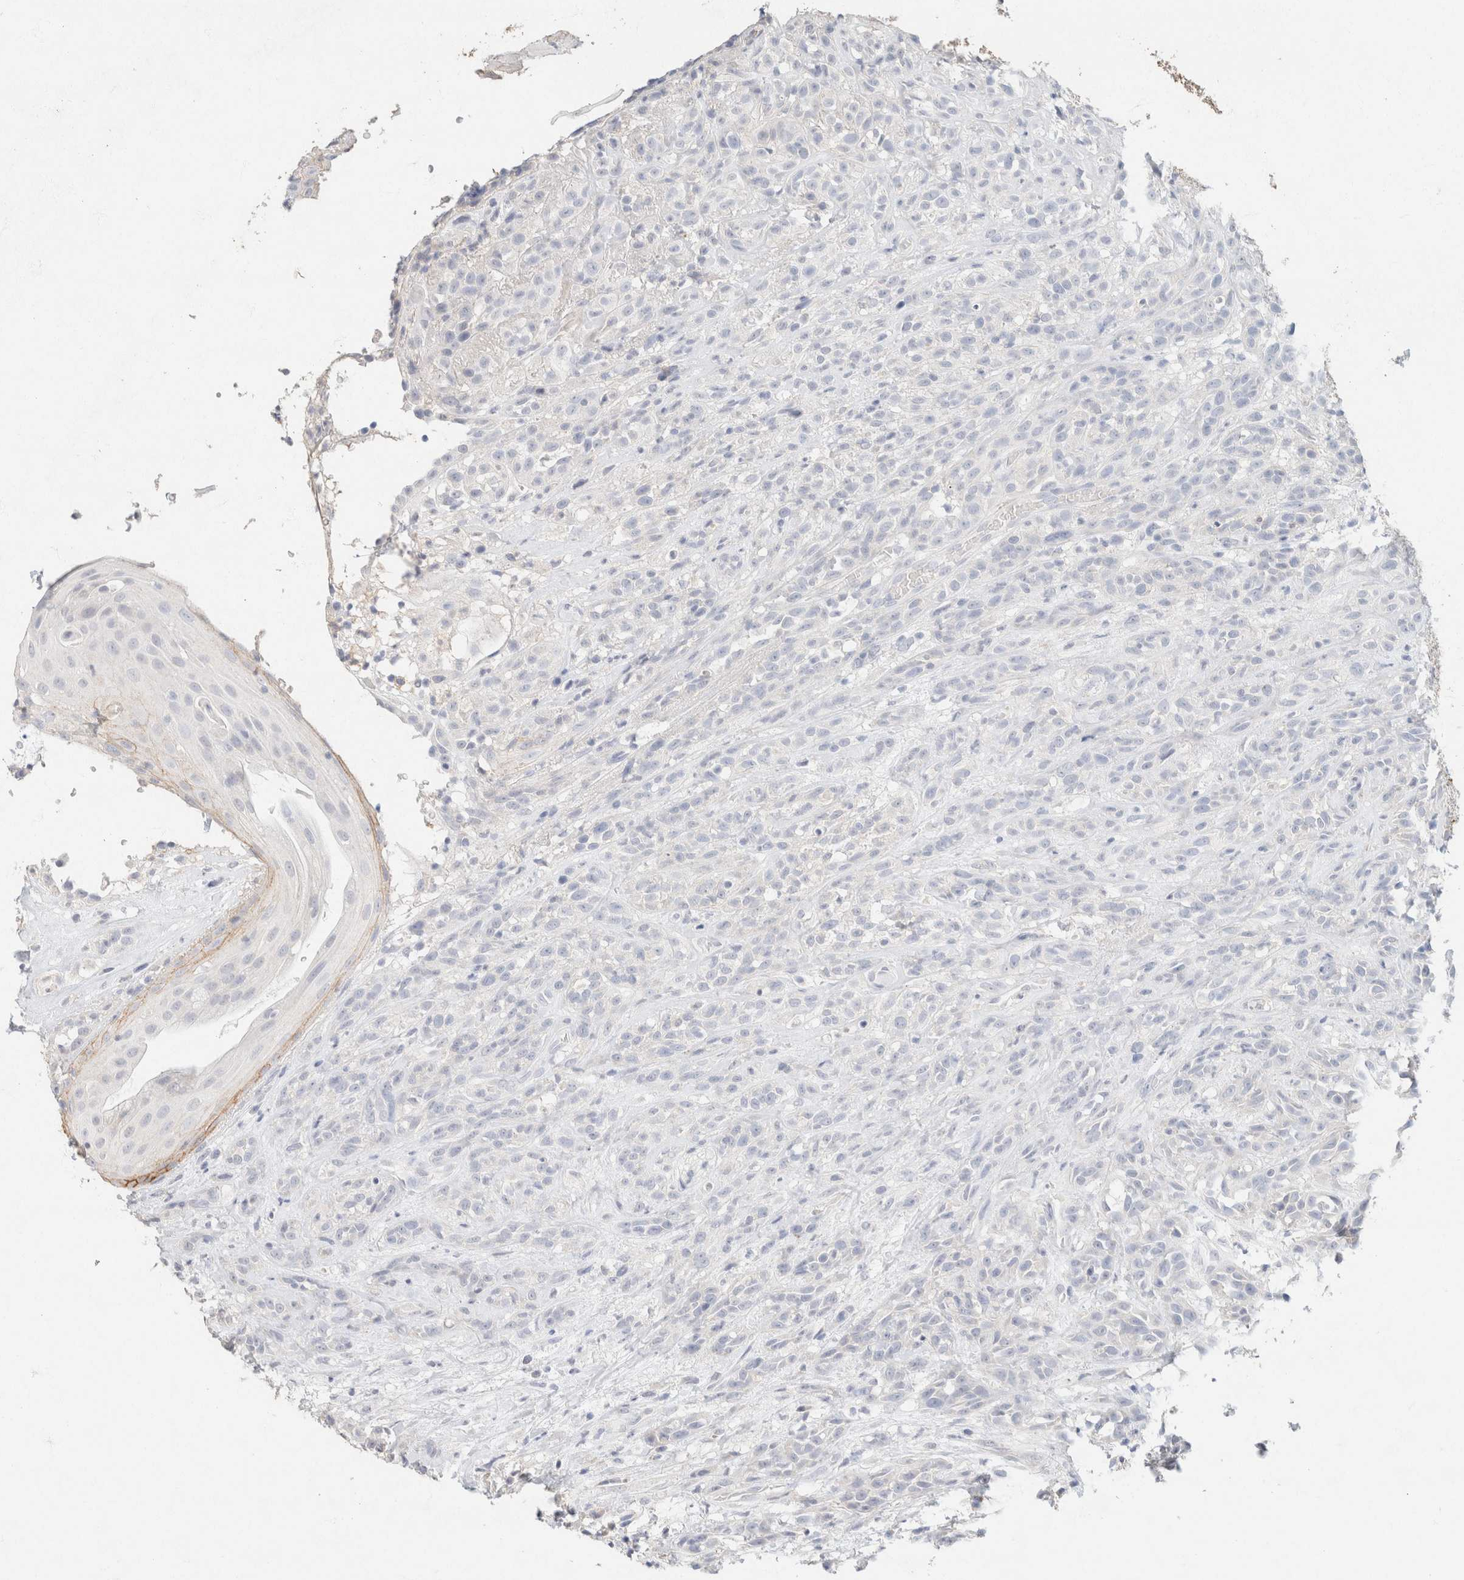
{"staining": {"intensity": "negative", "quantity": "none", "location": "none"}, "tissue": "head and neck cancer", "cell_type": "Tumor cells", "image_type": "cancer", "snomed": [{"axis": "morphology", "description": "Normal tissue, NOS"}, {"axis": "morphology", "description": "Squamous cell carcinoma, NOS"}, {"axis": "topography", "description": "Cartilage tissue"}, {"axis": "topography", "description": "Head-Neck"}], "caption": "Immunohistochemistry photomicrograph of head and neck cancer (squamous cell carcinoma) stained for a protein (brown), which displays no expression in tumor cells.", "gene": "CA12", "patient": {"sex": "male", "age": 62}}